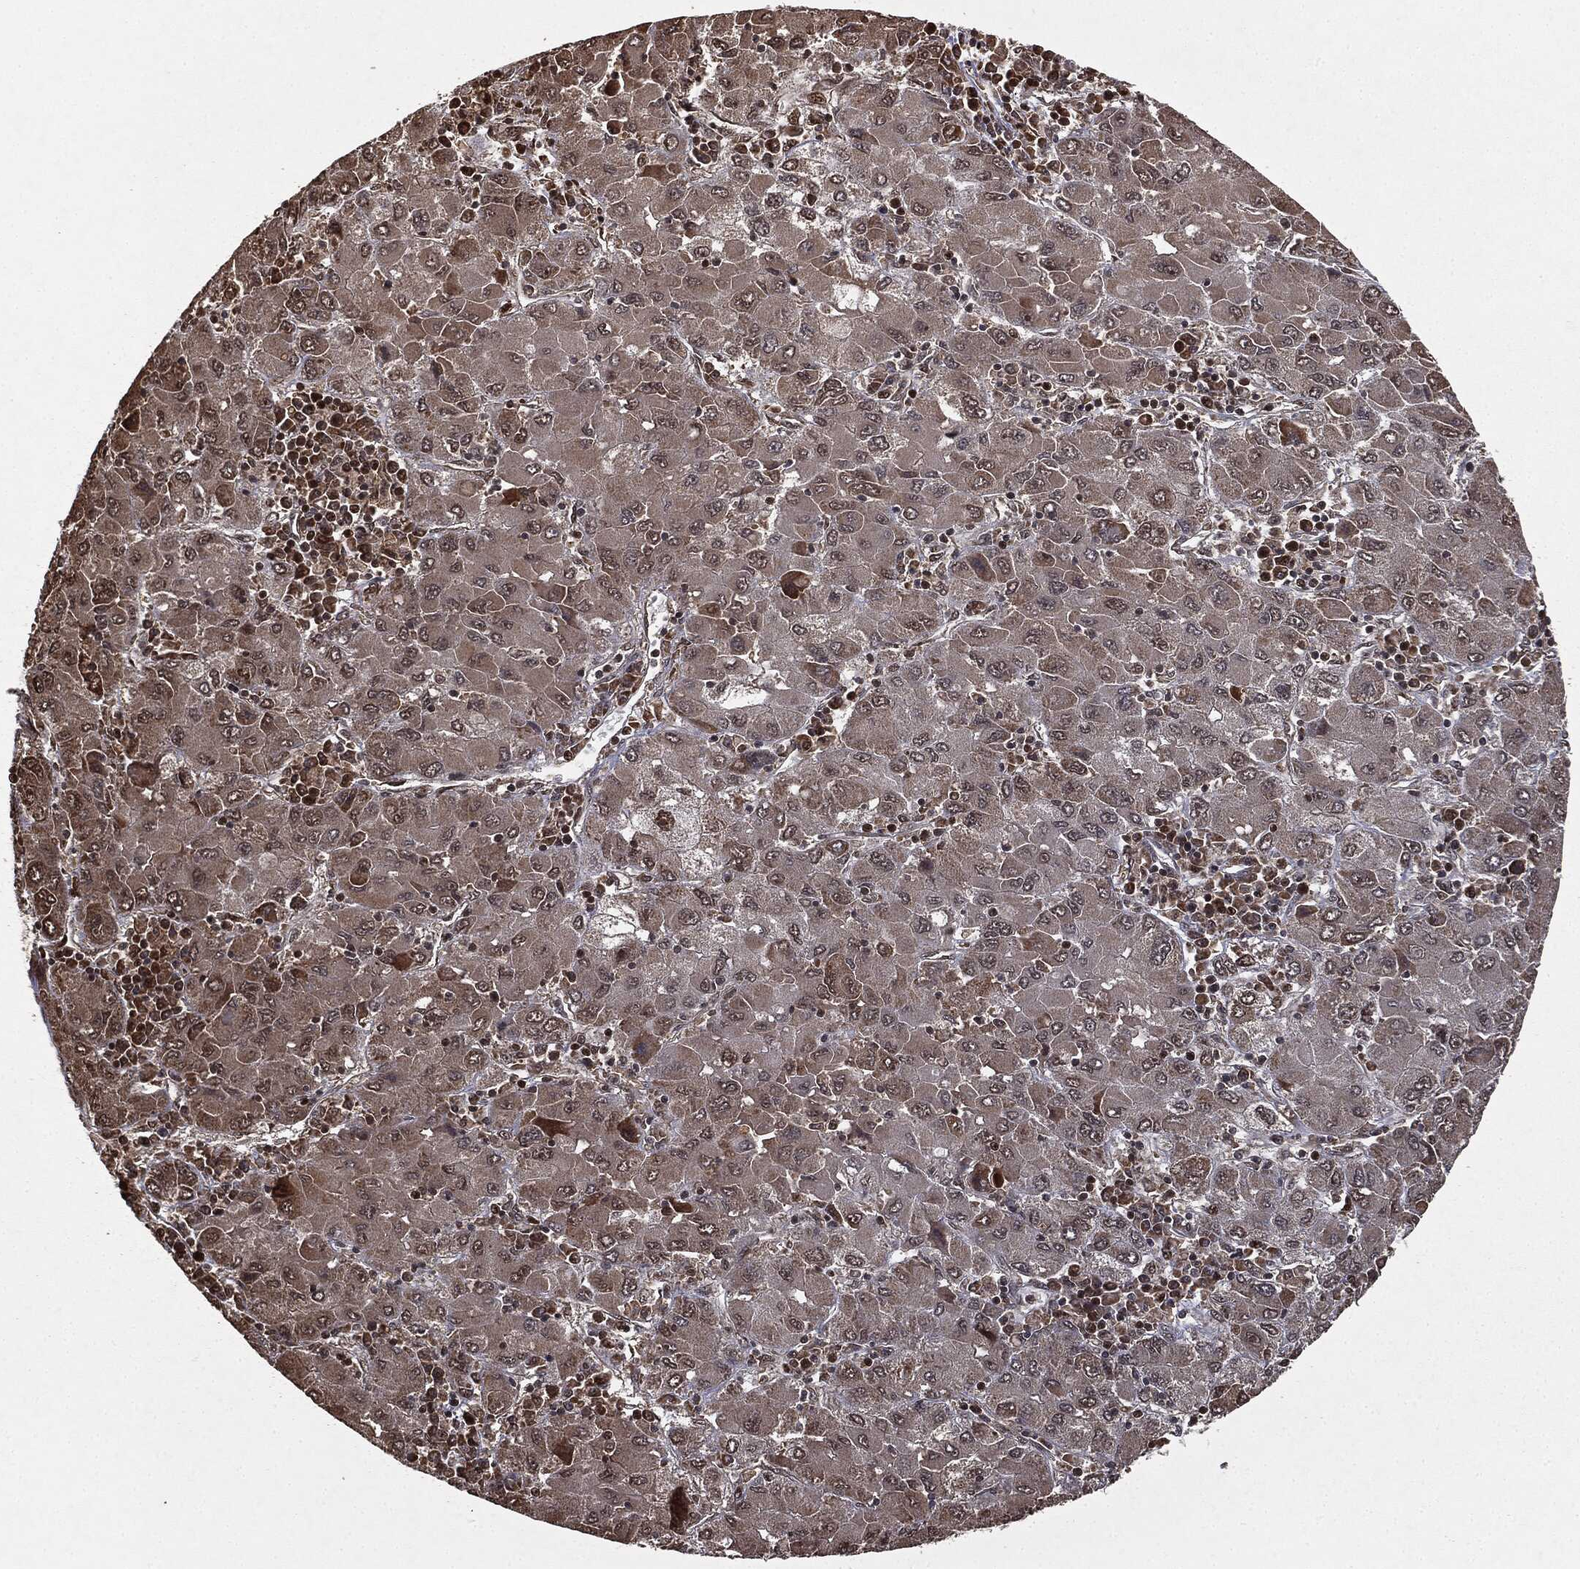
{"staining": {"intensity": "moderate", "quantity": "<25%", "location": "cytoplasmic/membranous,nuclear"}, "tissue": "liver cancer", "cell_type": "Tumor cells", "image_type": "cancer", "snomed": [{"axis": "morphology", "description": "Carcinoma, Hepatocellular, NOS"}, {"axis": "topography", "description": "Liver"}], "caption": "Tumor cells show moderate cytoplasmic/membranous and nuclear expression in approximately <25% of cells in liver cancer.", "gene": "ZNHIT6", "patient": {"sex": "male", "age": 75}}